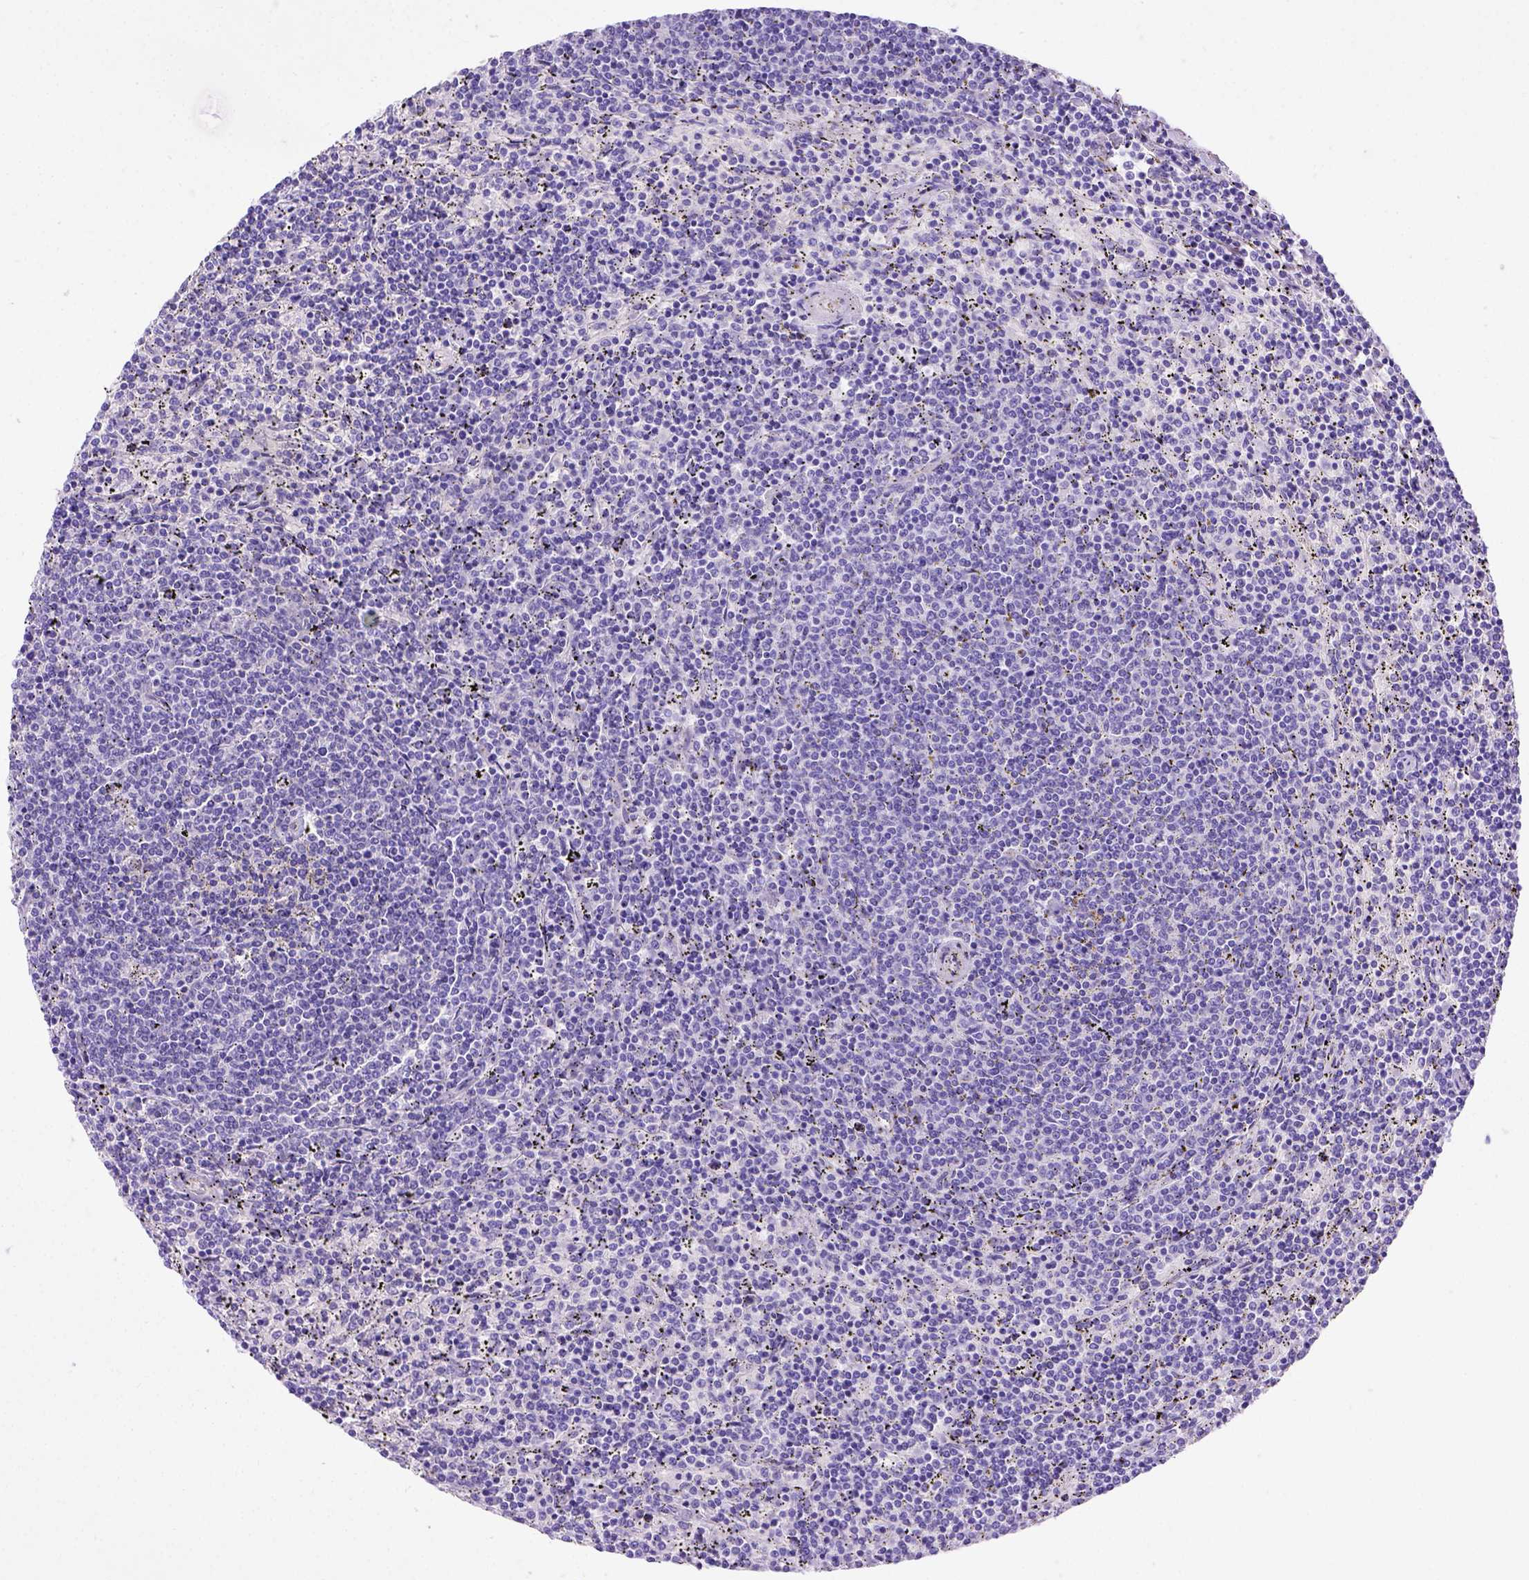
{"staining": {"intensity": "negative", "quantity": "none", "location": "none"}, "tissue": "lymphoma", "cell_type": "Tumor cells", "image_type": "cancer", "snomed": [{"axis": "morphology", "description": "Malignant lymphoma, non-Hodgkin's type, Low grade"}, {"axis": "topography", "description": "Spleen"}], "caption": "High magnification brightfield microscopy of malignant lymphoma, non-Hodgkin's type (low-grade) stained with DAB (brown) and counterstained with hematoxylin (blue): tumor cells show no significant positivity. (Stains: DAB immunohistochemistry (IHC) with hematoxylin counter stain, Microscopy: brightfield microscopy at high magnification).", "gene": "LRRC18", "patient": {"sex": "female", "age": 50}}